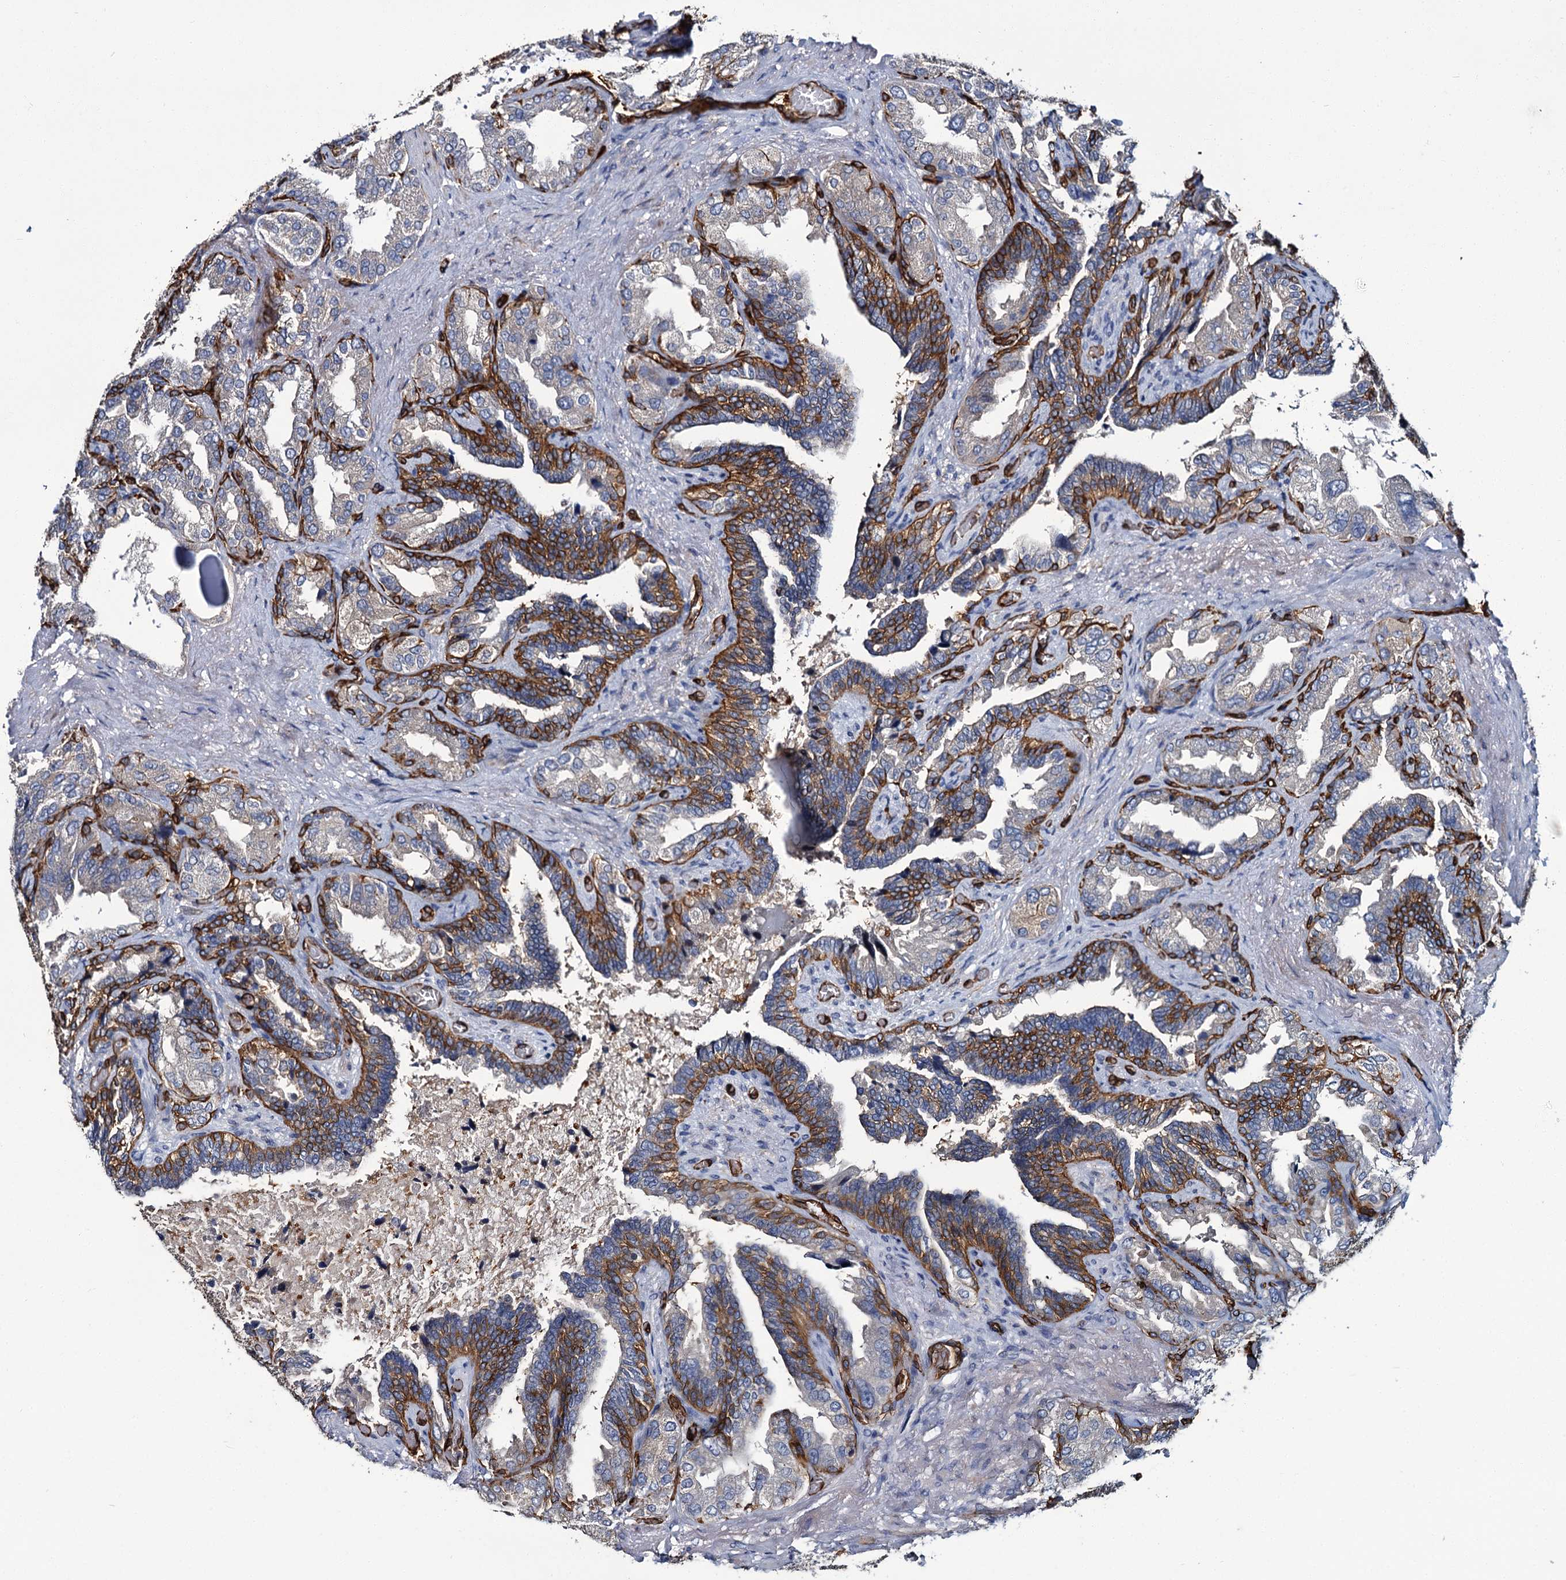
{"staining": {"intensity": "moderate", "quantity": "25%-75%", "location": "cytoplasmic/membranous"}, "tissue": "seminal vesicle", "cell_type": "Glandular cells", "image_type": "normal", "snomed": [{"axis": "morphology", "description": "Normal tissue, NOS"}, {"axis": "topography", "description": "Seminal veicle"}, {"axis": "topography", "description": "Peripheral nerve tissue"}], "caption": "An IHC image of normal tissue is shown. Protein staining in brown highlights moderate cytoplasmic/membranous positivity in seminal vesicle within glandular cells.", "gene": "CACNA1C", "patient": {"sex": "male", "age": 63}}